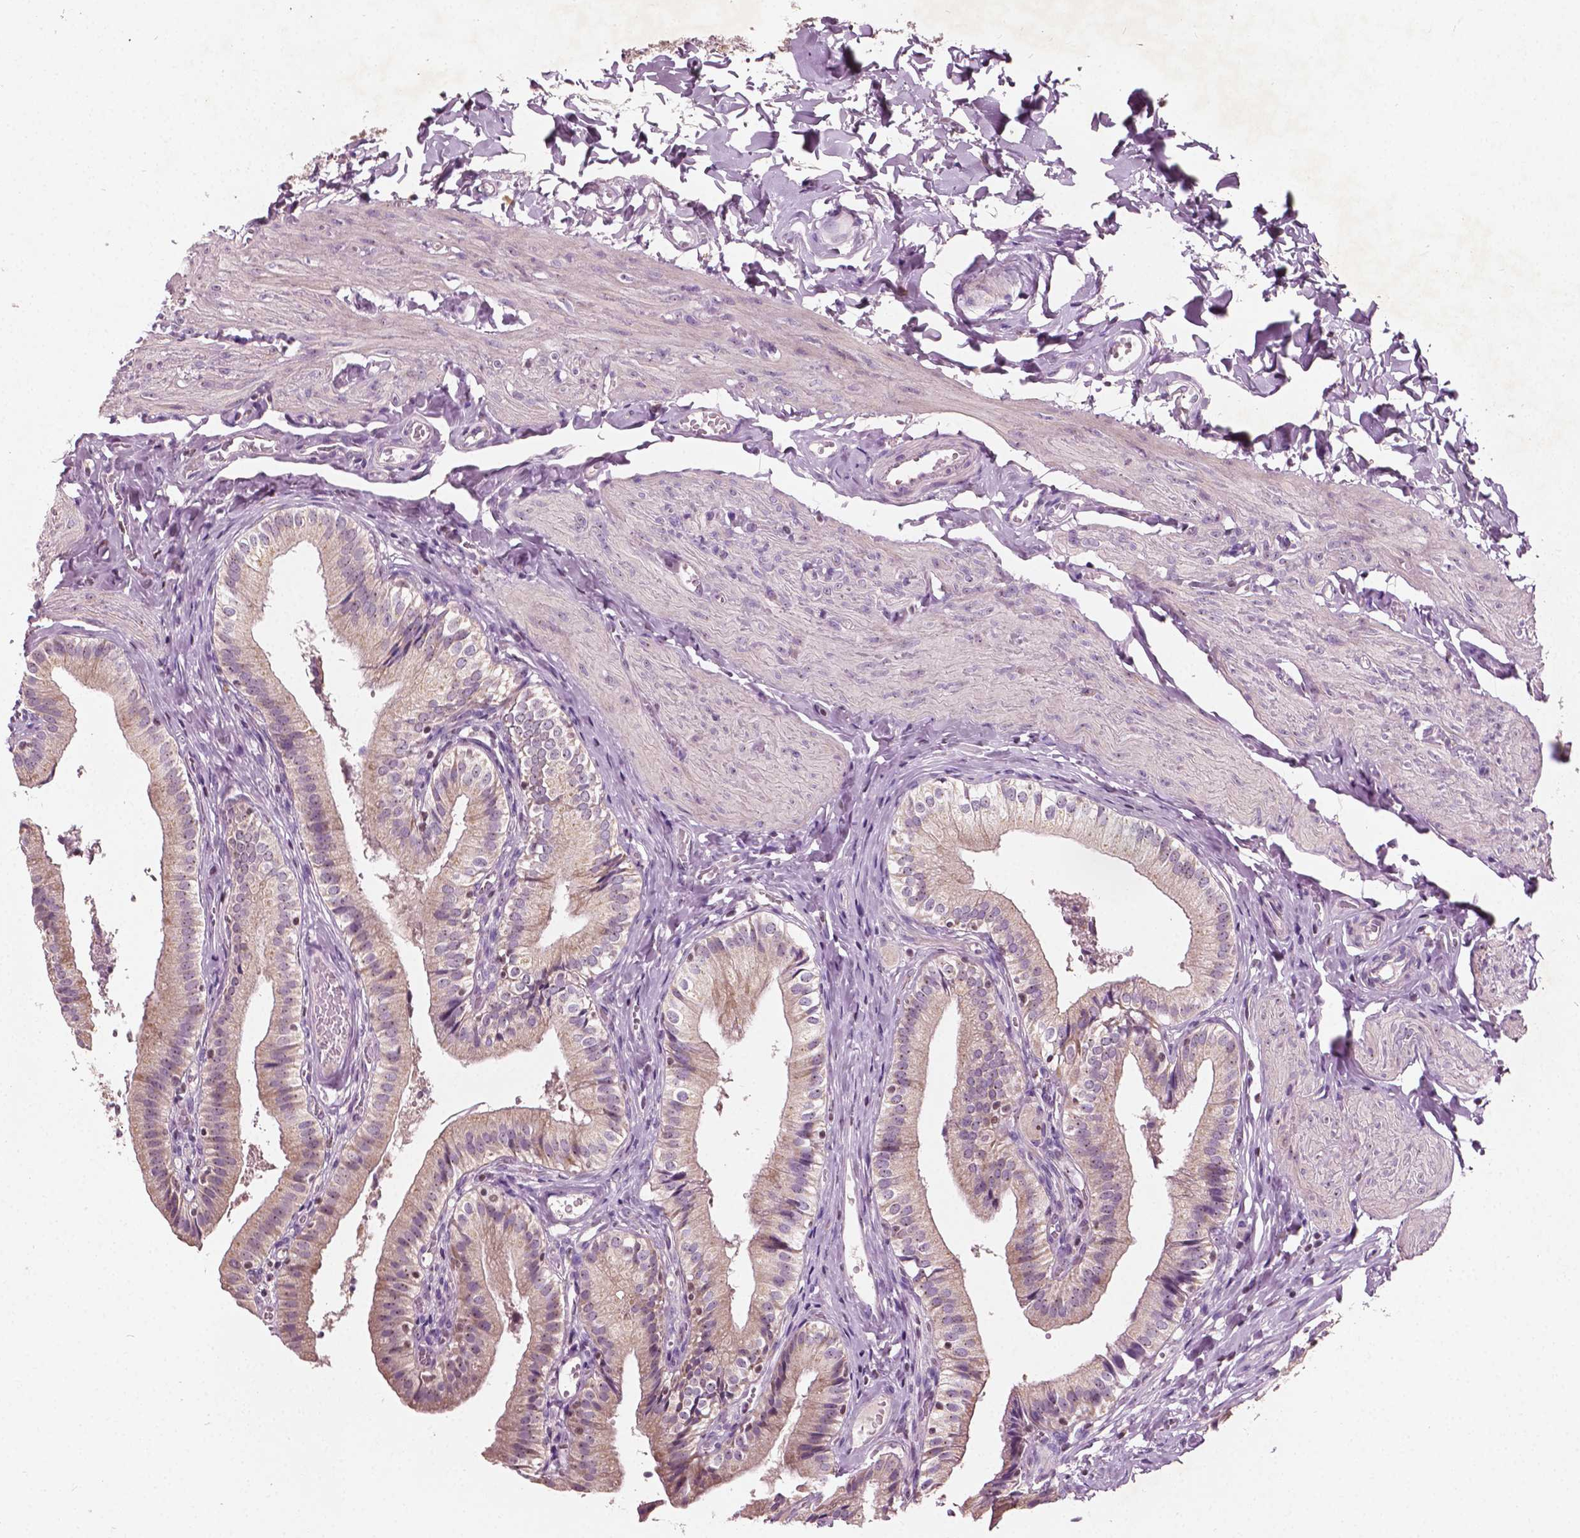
{"staining": {"intensity": "weak", "quantity": "25%-75%", "location": "cytoplasmic/membranous,nuclear"}, "tissue": "gallbladder", "cell_type": "Glandular cells", "image_type": "normal", "snomed": [{"axis": "morphology", "description": "Normal tissue, NOS"}, {"axis": "topography", "description": "Gallbladder"}], "caption": "This image displays normal gallbladder stained with immunohistochemistry to label a protein in brown. The cytoplasmic/membranous,nuclear of glandular cells show weak positivity for the protein. Nuclei are counter-stained blue.", "gene": "ODF3L2", "patient": {"sex": "female", "age": 47}}